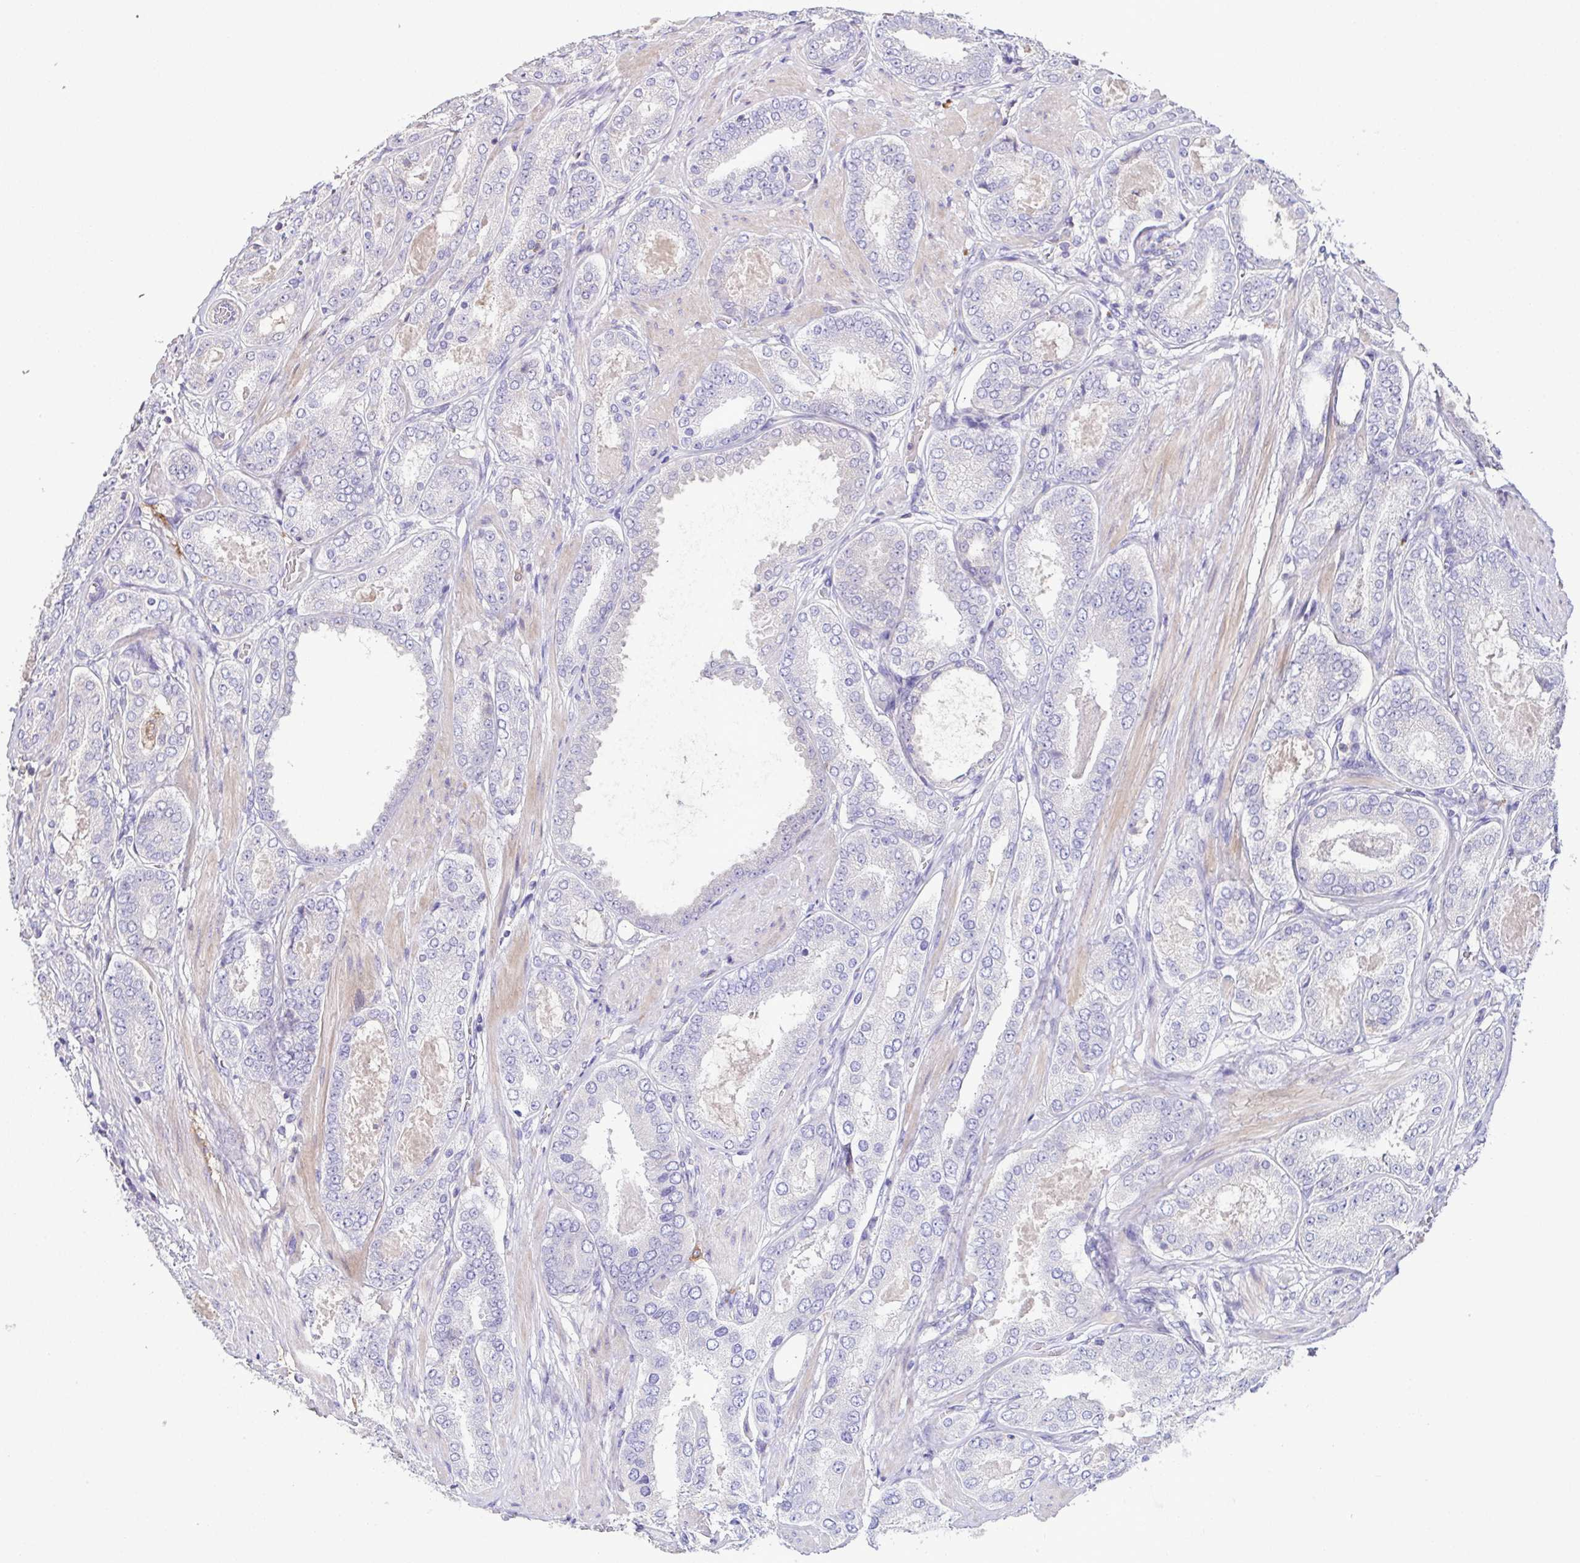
{"staining": {"intensity": "negative", "quantity": "none", "location": "none"}, "tissue": "prostate cancer", "cell_type": "Tumor cells", "image_type": "cancer", "snomed": [{"axis": "morphology", "description": "Adenocarcinoma, High grade"}, {"axis": "topography", "description": "Prostate"}], "caption": "Tumor cells are negative for protein expression in human high-grade adenocarcinoma (prostate).", "gene": "MARCO", "patient": {"sex": "male", "age": 63}}